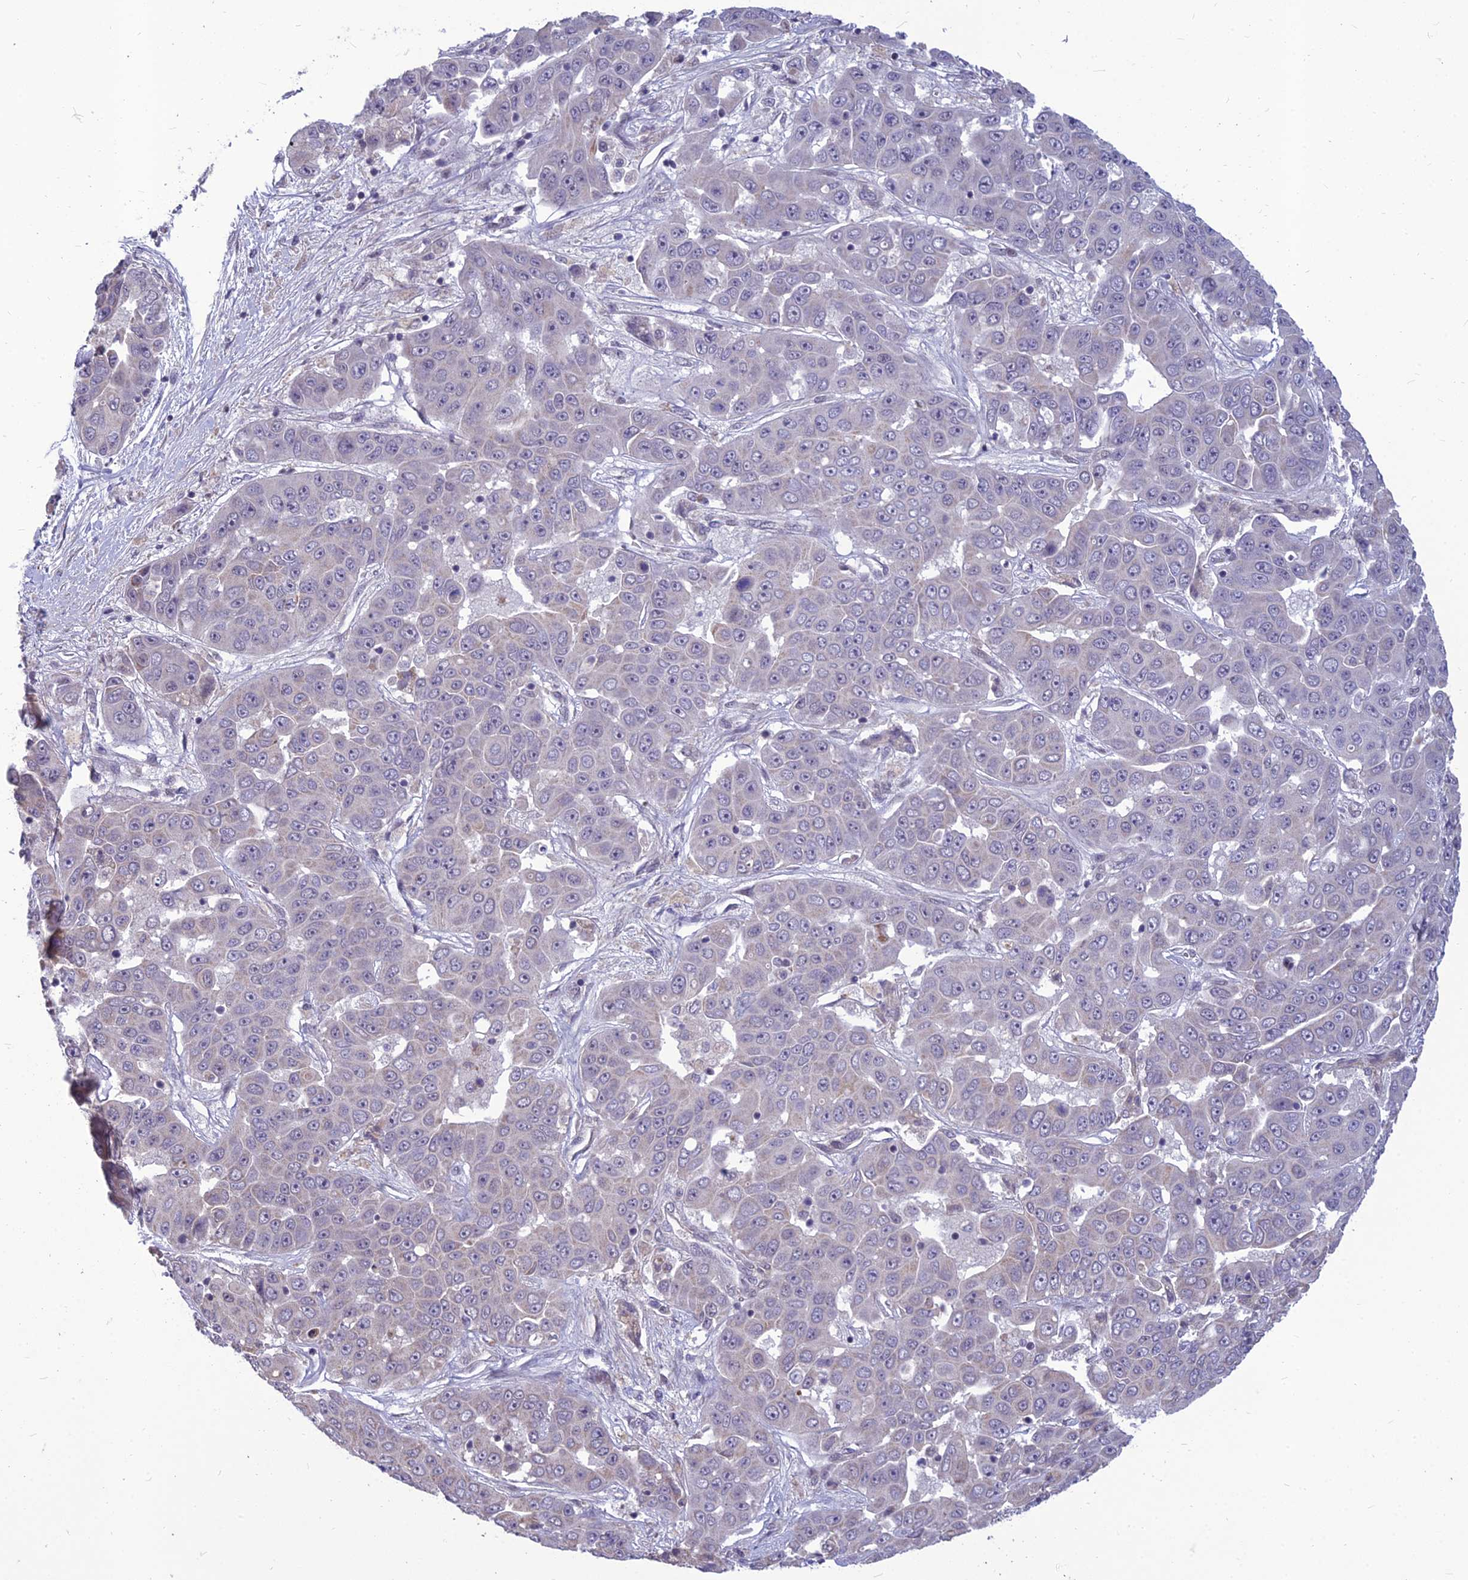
{"staining": {"intensity": "negative", "quantity": "none", "location": "none"}, "tissue": "liver cancer", "cell_type": "Tumor cells", "image_type": "cancer", "snomed": [{"axis": "morphology", "description": "Cholangiocarcinoma"}, {"axis": "topography", "description": "Liver"}], "caption": "DAB immunohistochemical staining of human cholangiocarcinoma (liver) demonstrates no significant staining in tumor cells. (DAB (3,3'-diaminobenzidine) immunohistochemistry (IHC) with hematoxylin counter stain).", "gene": "FBRS", "patient": {"sex": "female", "age": 52}}